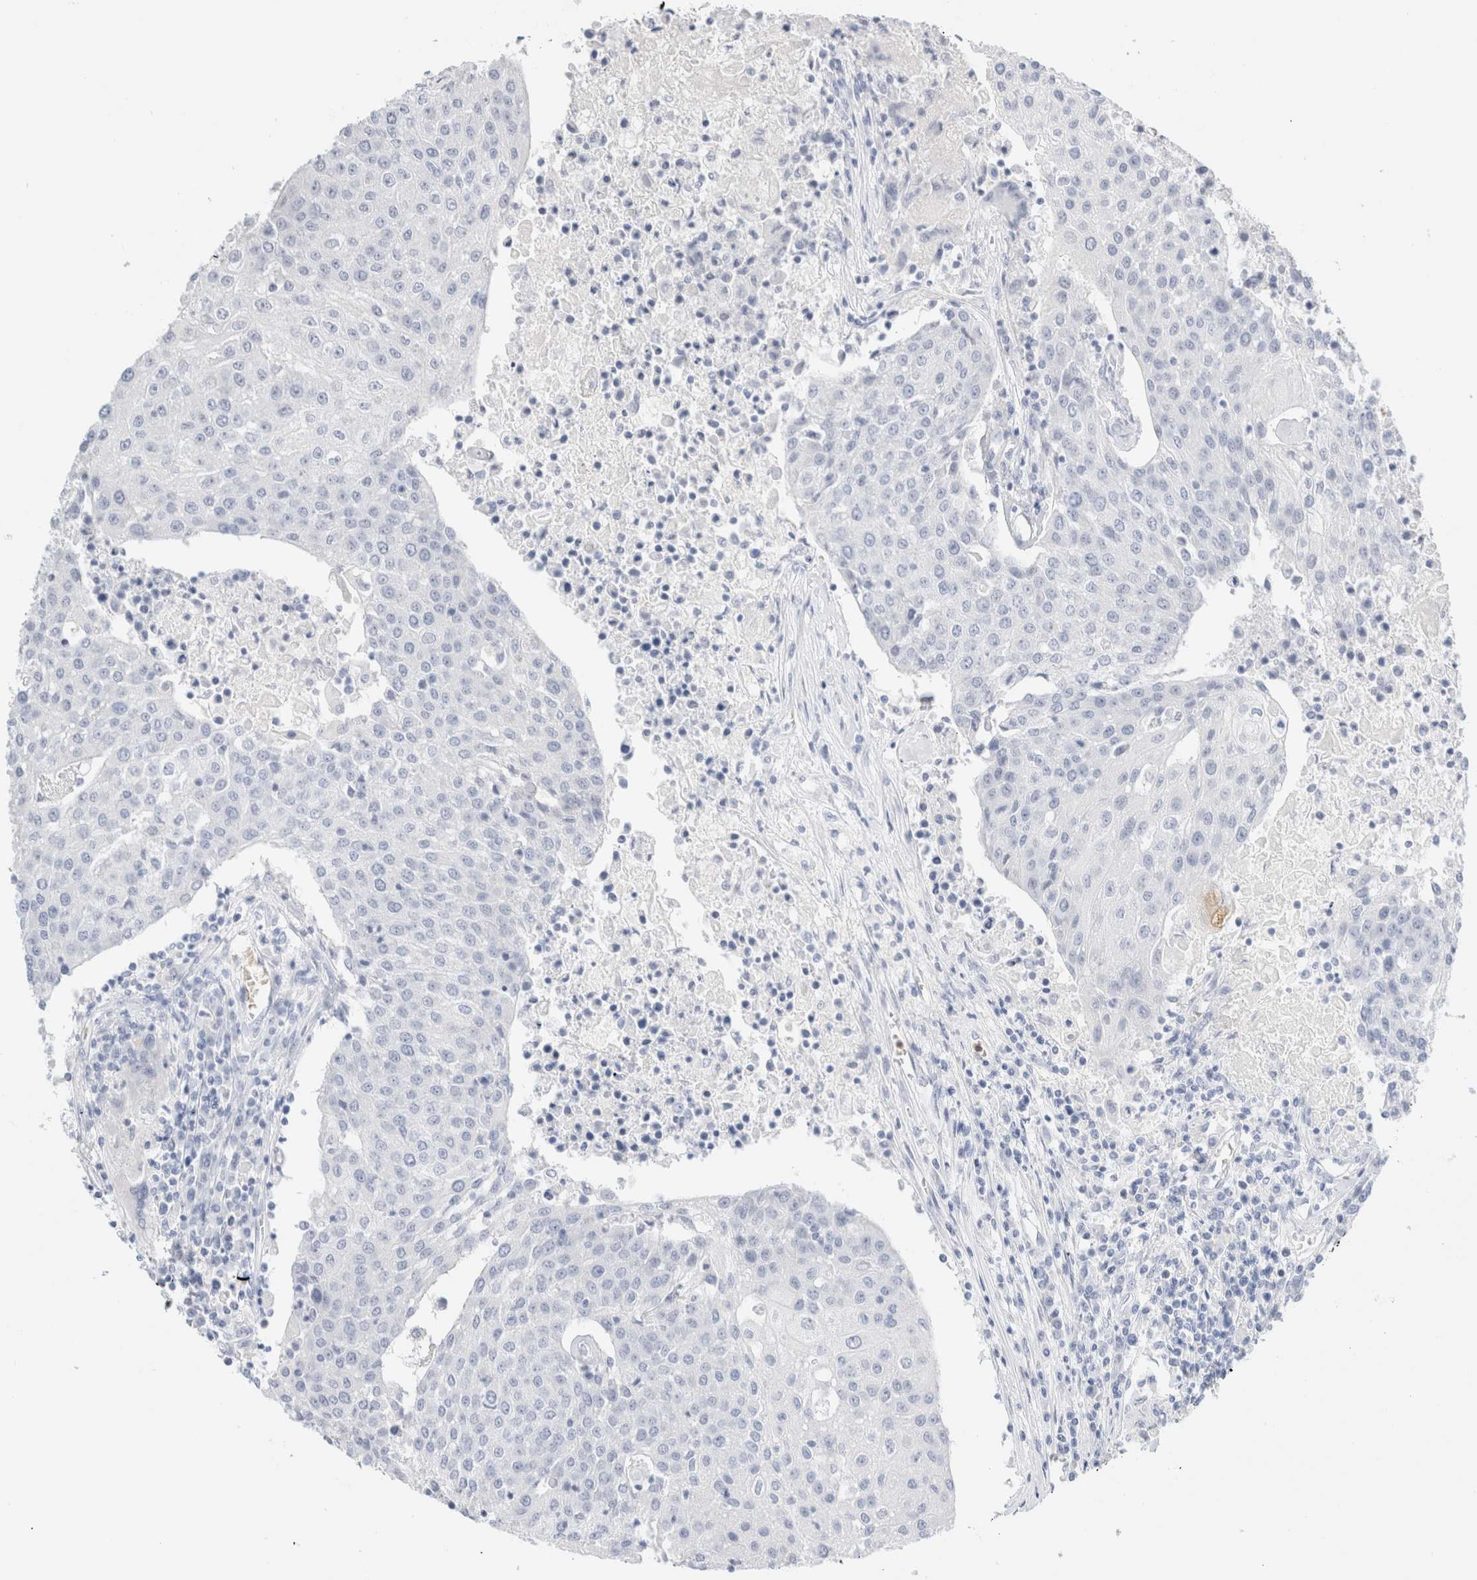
{"staining": {"intensity": "negative", "quantity": "none", "location": "none"}, "tissue": "urothelial cancer", "cell_type": "Tumor cells", "image_type": "cancer", "snomed": [{"axis": "morphology", "description": "Urothelial carcinoma, High grade"}, {"axis": "topography", "description": "Urinary bladder"}], "caption": "Immunohistochemical staining of human urothelial cancer displays no significant expression in tumor cells. (DAB immunohistochemistry visualized using brightfield microscopy, high magnification).", "gene": "ARG1", "patient": {"sex": "female", "age": 85}}